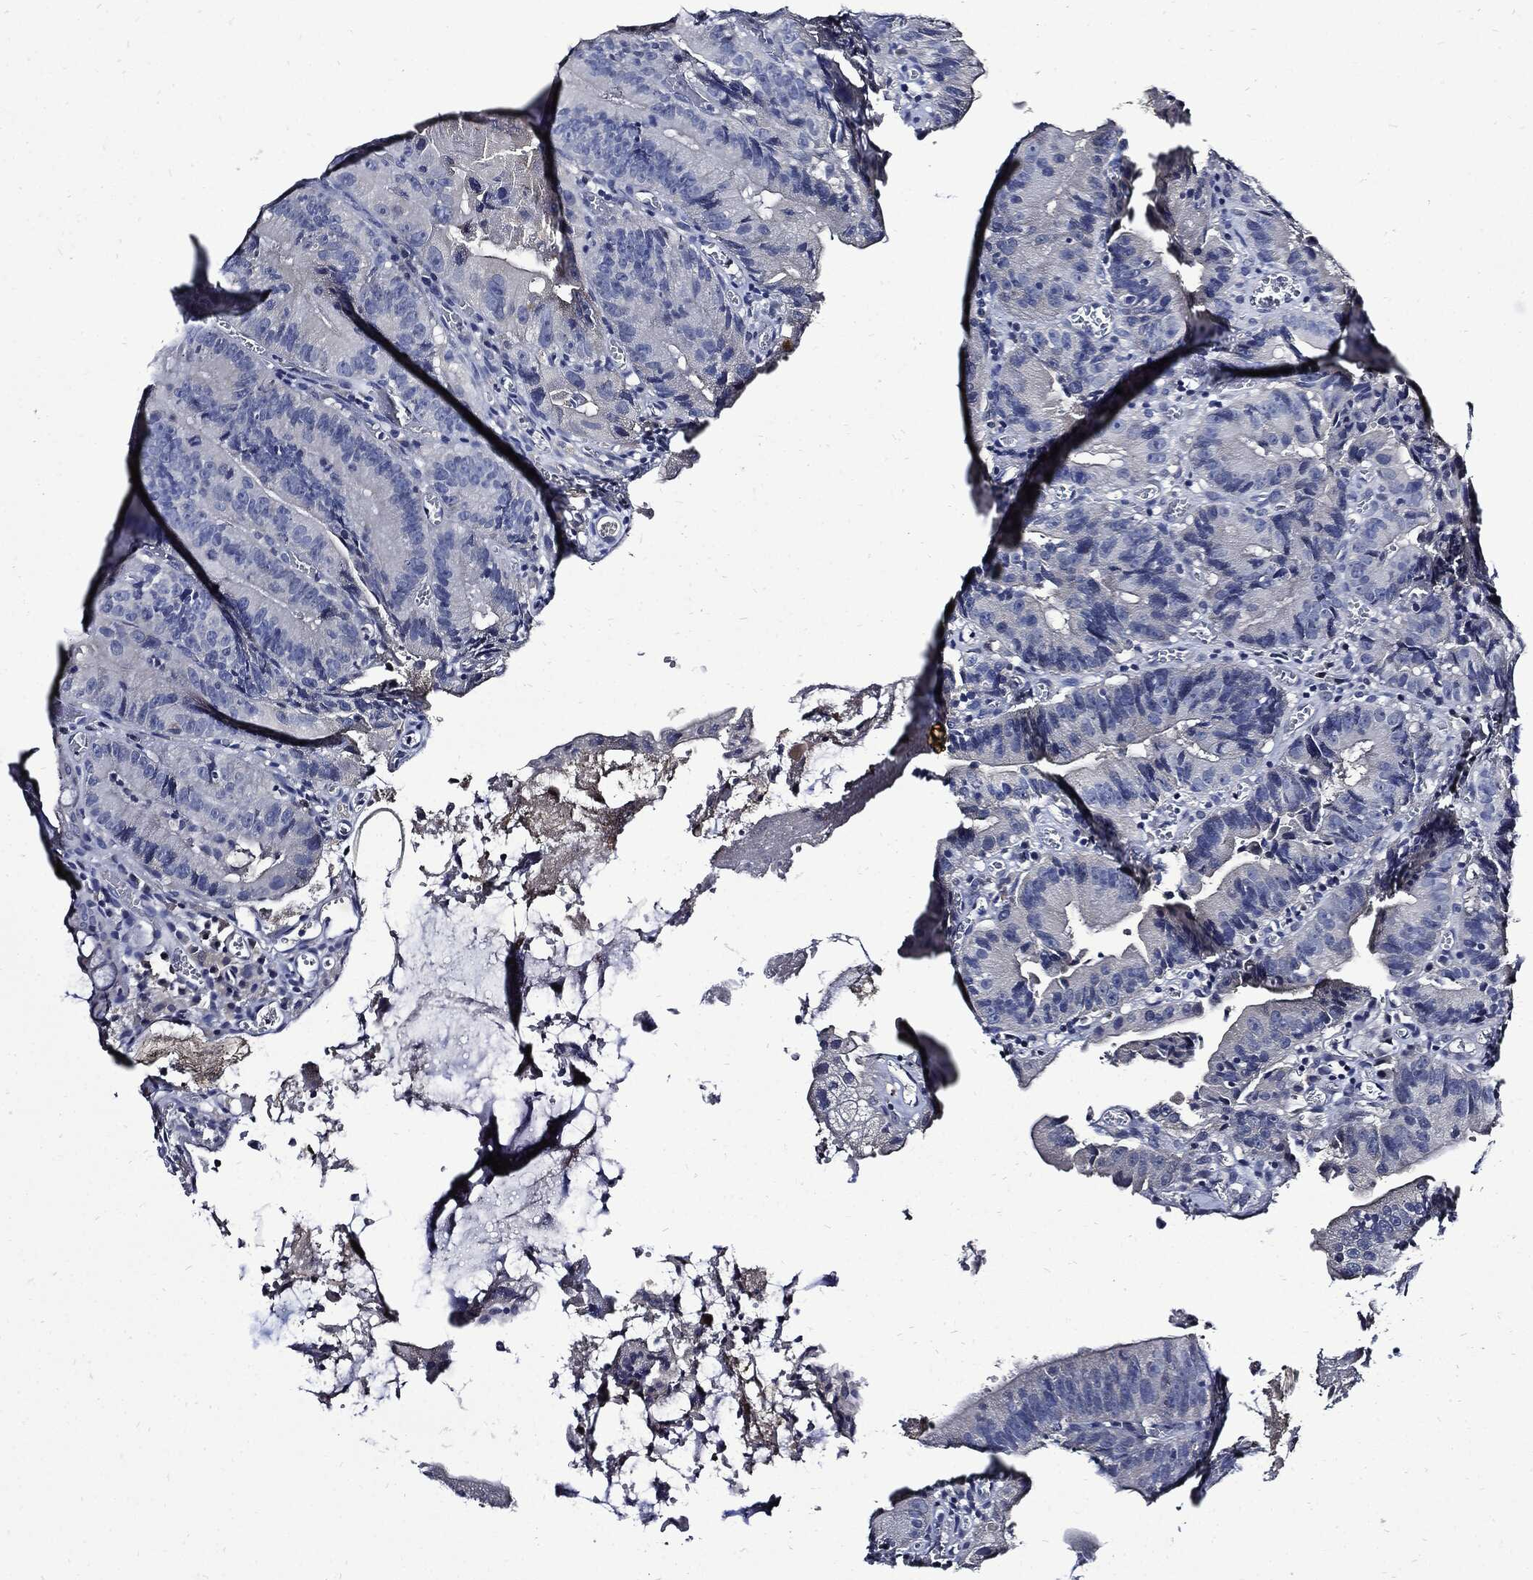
{"staining": {"intensity": "negative", "quantity": "none", "location": "none"}, "tissue": "colorectal cancer", "cell_type": "Tumor cells", "image_type": "cancer", "snomed": [{"axis": "morphology", "description": "Adenocarcinoma, NOS"}, {"axis": "topography", "description": "Colon"}], "caption": "This micrograph is of colorectal cancer stained with IHC to label a protein in brown with the nuclei are counter-stained blue. There is no expression in tumor cells.", "gene": "CPE", "patient": {"sex": "female", "age": 86}}